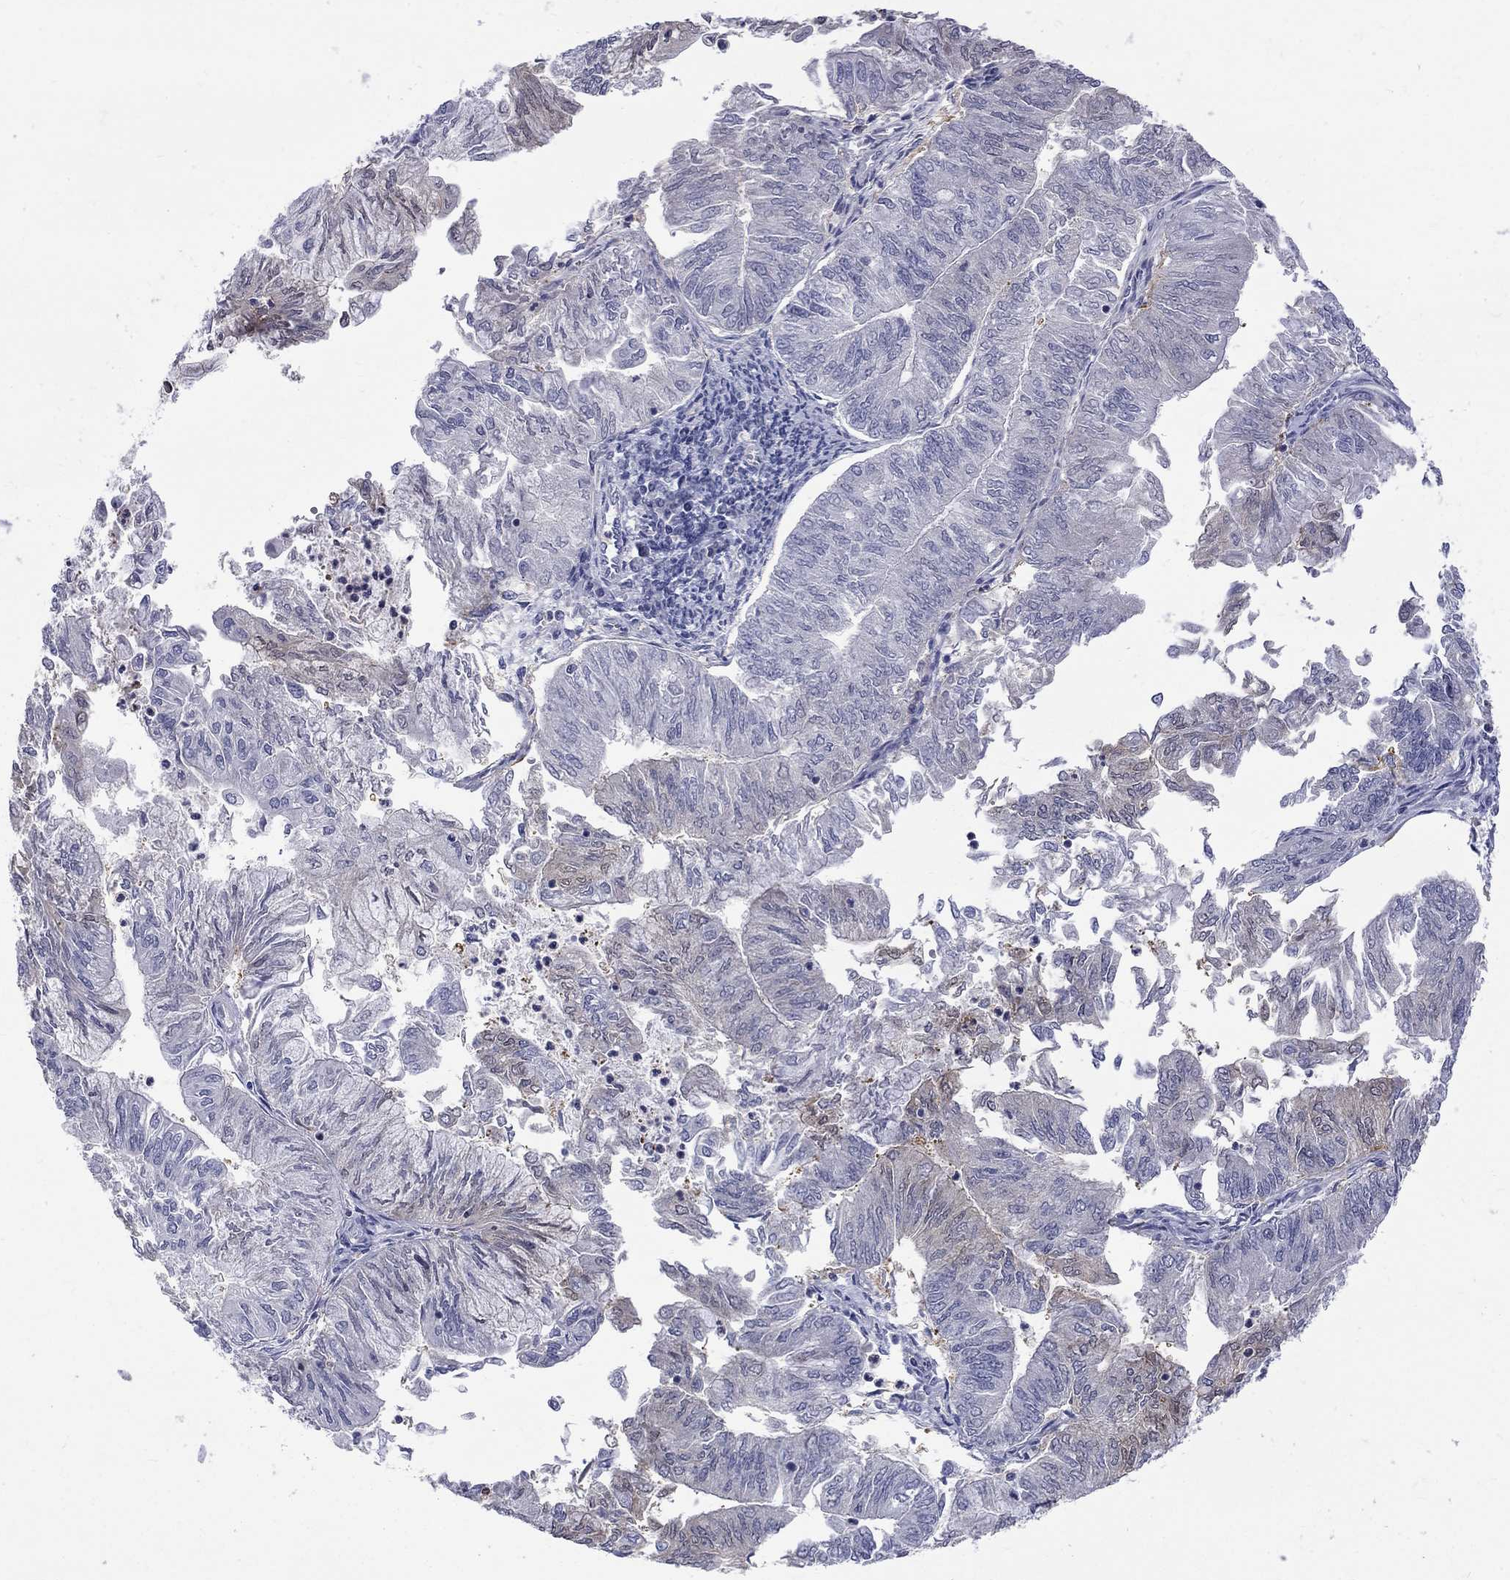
{"staining": {"intensity": "negative", "quantity": "none", "location": "none"}, "tissue": "endometrial cancer", "cell_type": "Tumor cells", "image_type": "cancer", "snomed": [{"axis": "morphology", "description": "Adenocarcinoma, NOS"}, {"axis": "topography", "description": "Endometrium"}], "caption": "Protein analysis of endometrial cancer demonstrates no significant expression in tumor cells.", "gene": "HKDC1", "patient": {"sex": "female", "age": 59}}